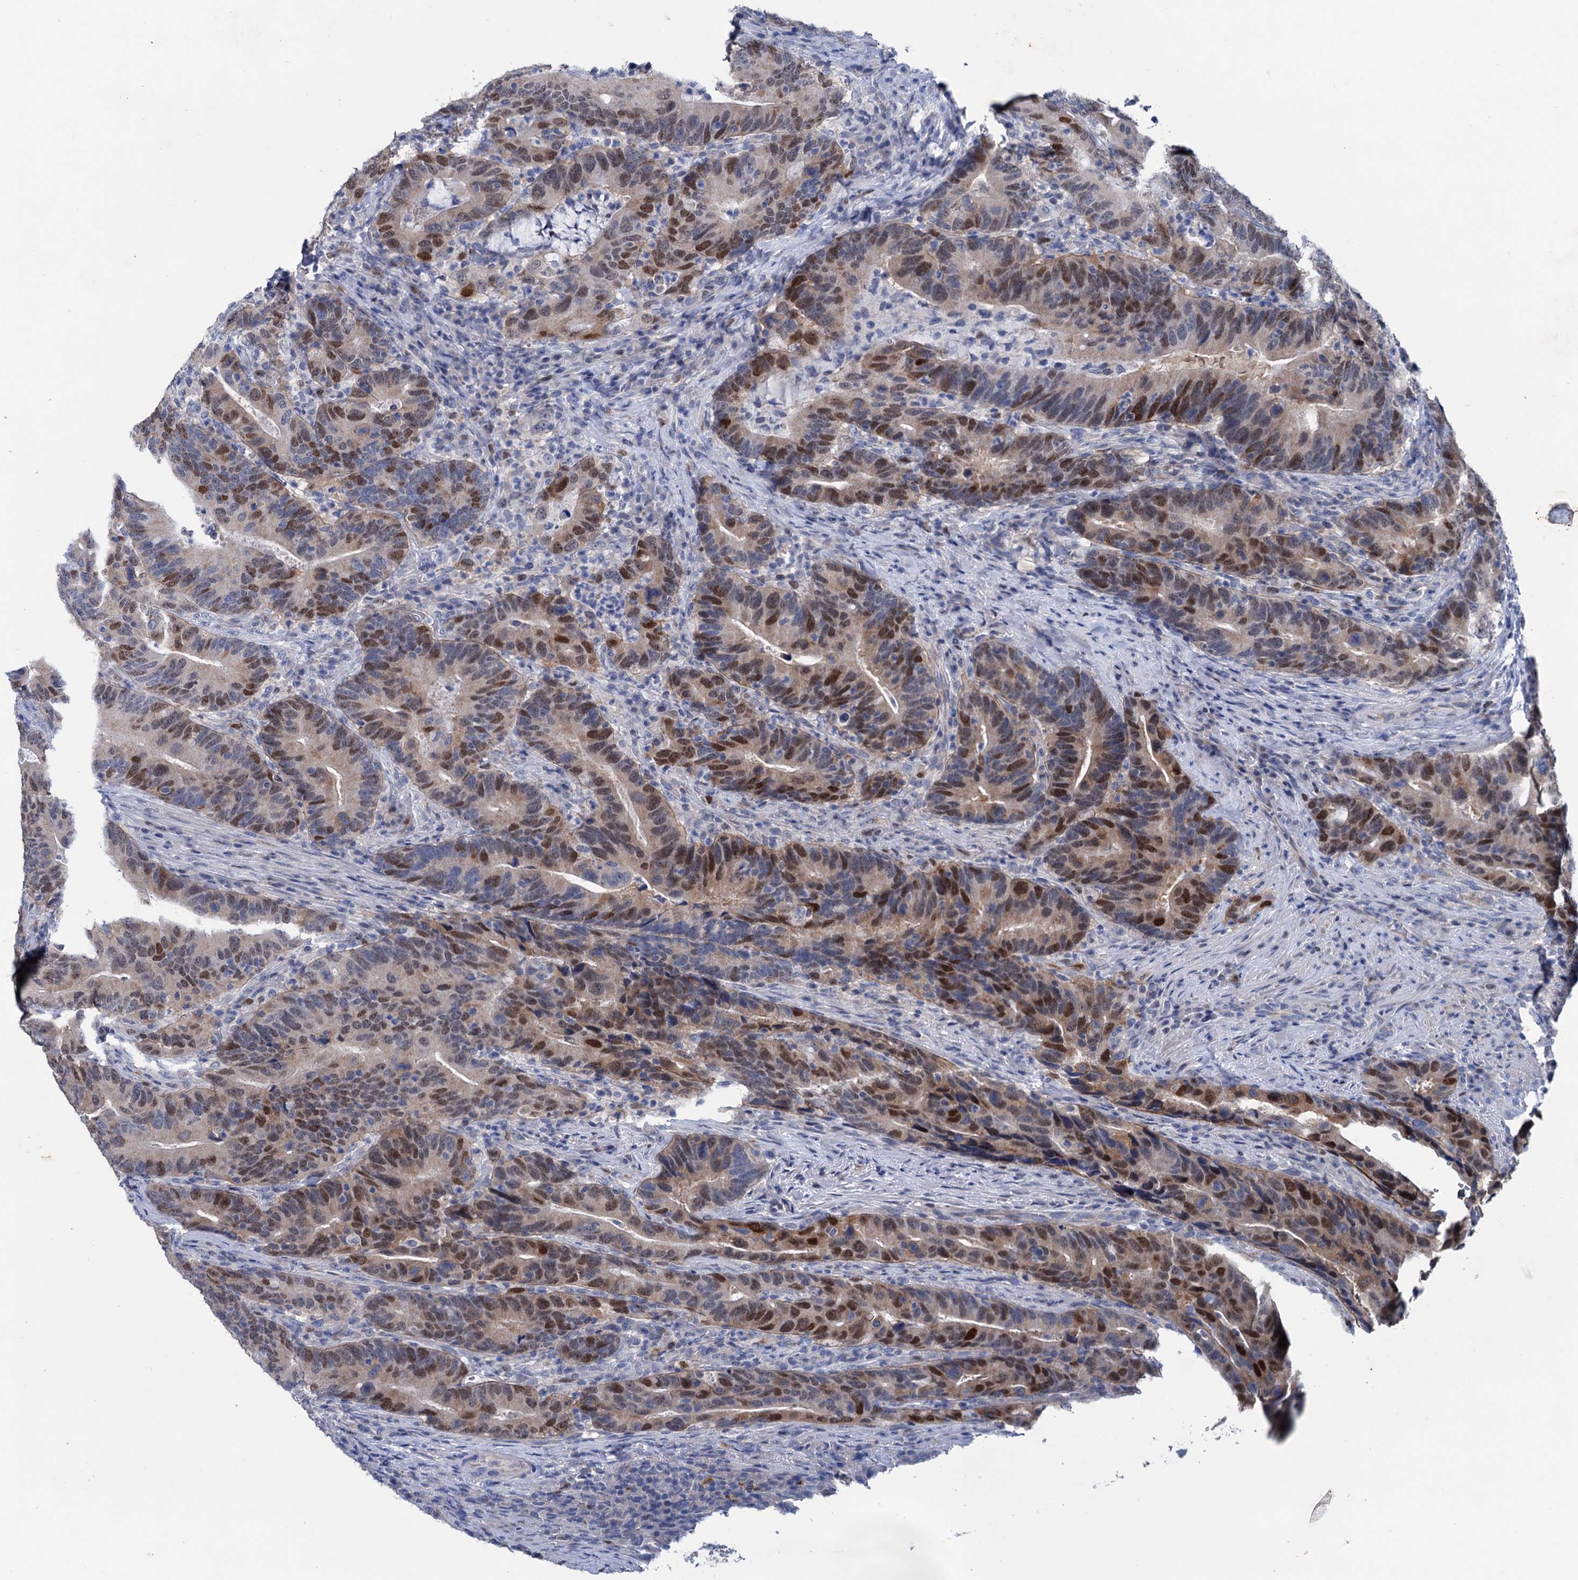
{"staining": {"intensity": "moderate", "quantity": "25%-75%", "location": "nuclear"}, "tissue": "colorectal cancer", "cell_type": "Tumor cells", "image_type": "cancer", "snomed": [{"axis": "morphology", "description": "Adenocarcinoma, NOS"}, {"axis": "topography", "description": "Colon"}], "caption": "The micrograph exhibits staining of colorectal adenocarcinoma, revealing moderate nuclear protein staining (brown color) within tumor cells.", "gene": "FAM111B", "patient": {"sex": "female", "age": 66}}